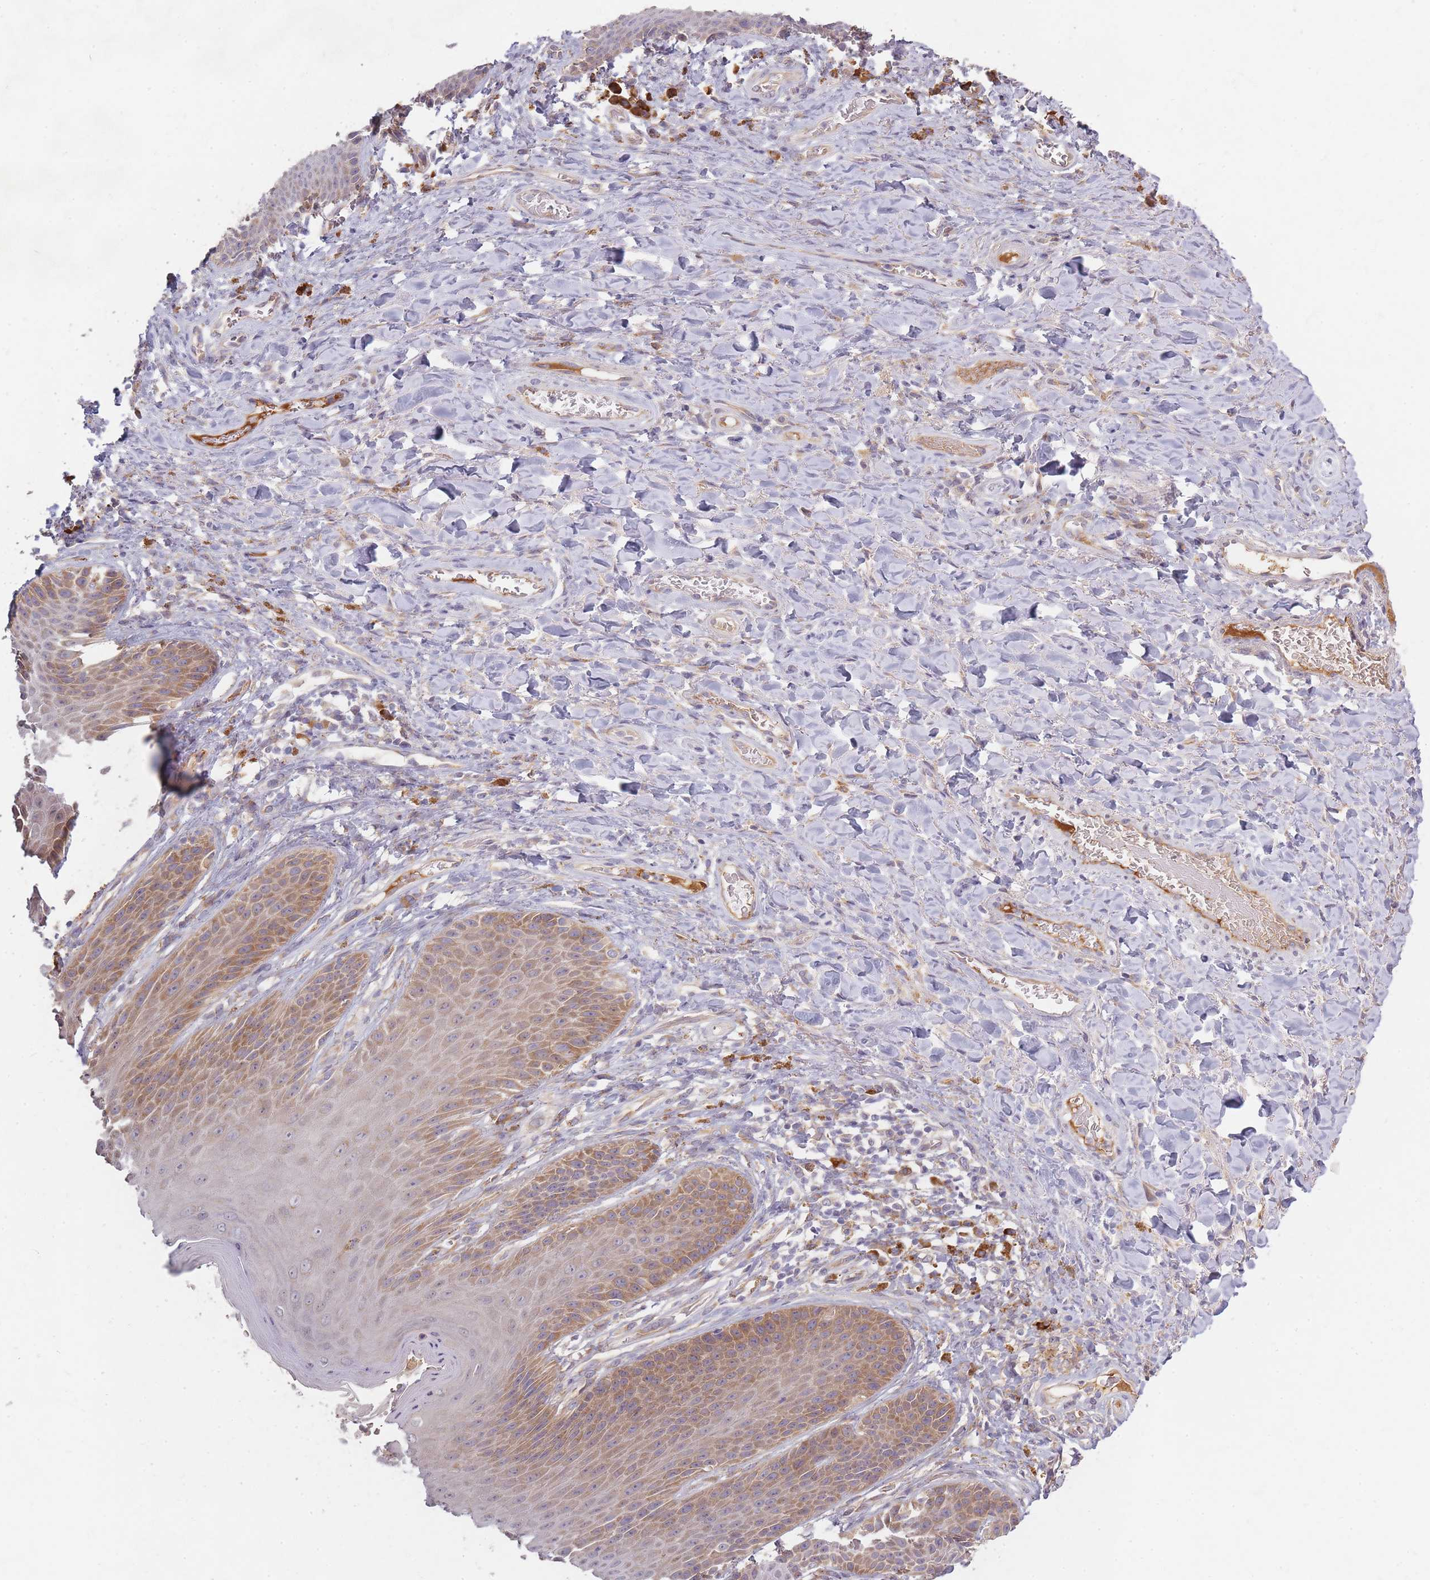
{"staining": {"intensity": "moderate", "quantity": ">75%", "location": "cytoplasmic/membranous"}, "tissue": "skin", "cell_type": "Epidermal cells", "image_type": "normal", "snomed": [{"axis": "morphology", "description": "Normal tissue, NOS"}, {"axis": "topography", "description": "Anal"}], "caption": "About >75% of epidermal cells in normal skin display moderate cytoplasmic/membranous protein positivity as visualized by brown immunohistochemical staining.", "gene": "SMIM14", "patient": {"sex": "female", "age": 89}}